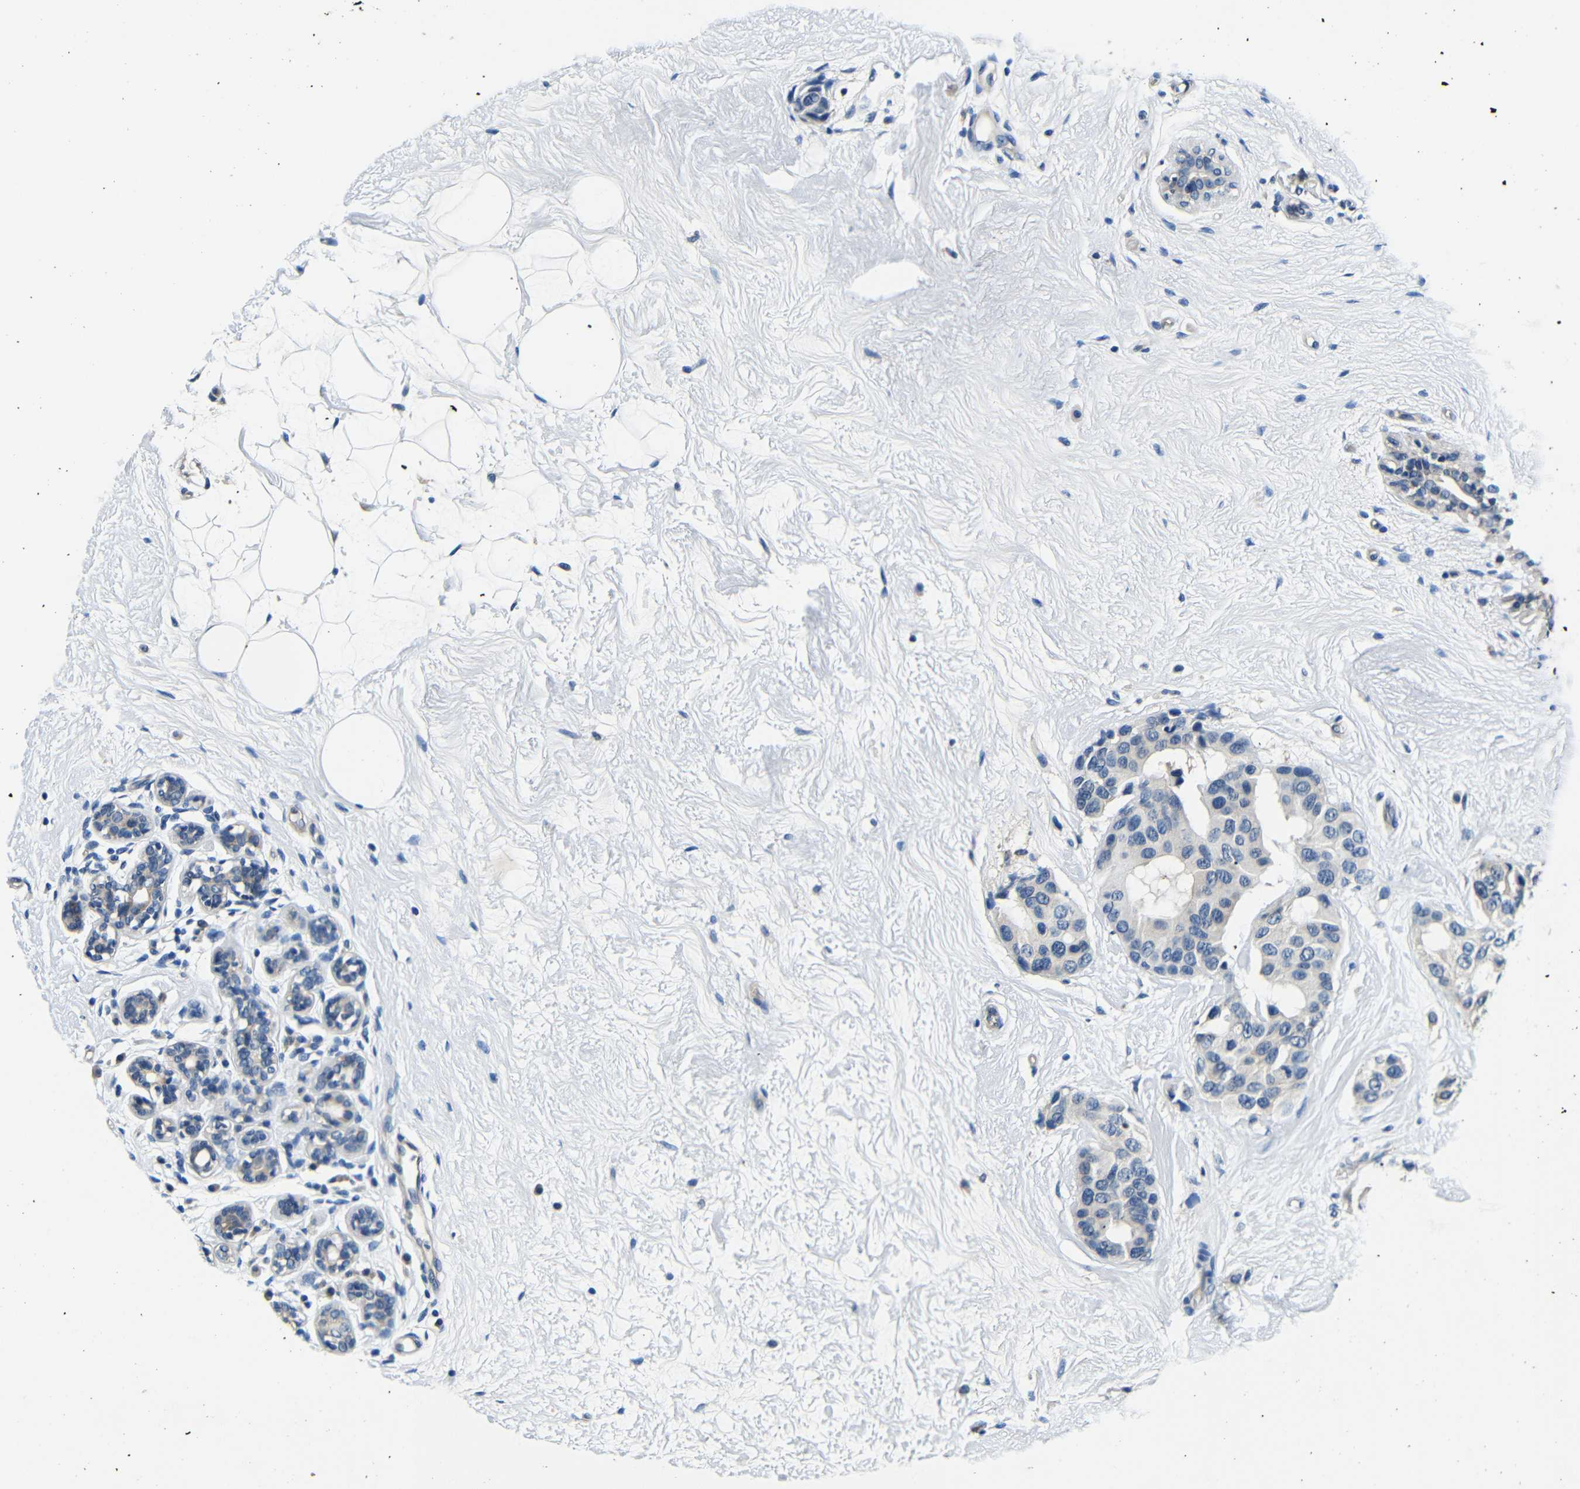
{"staining": {"intensity": "negative", "quantity": "none", "location": "none"}, "tissue": "breast cancer", "cell_type": "Tumor cells", "image_type": "cancer", "snomed": [{"axis": "morphology", "description": "Normal tissue, NOS"}, {"axis": "morphology", "description": "Duct carcinoma"}, {"axis": "topography", "description": "Breast"}], "caption": "A high-resolution histopathology image shows IHC staining of breast cancer, which displays no significant staining in tumor cells. The staining was performed using DAB to visualize the protein expression in brown, while the nuclei were stained in blue with hematoxylin (Magnification: 20x).", "gene": "ADAP1", "patient": {"sex": "female", "age": 39}}